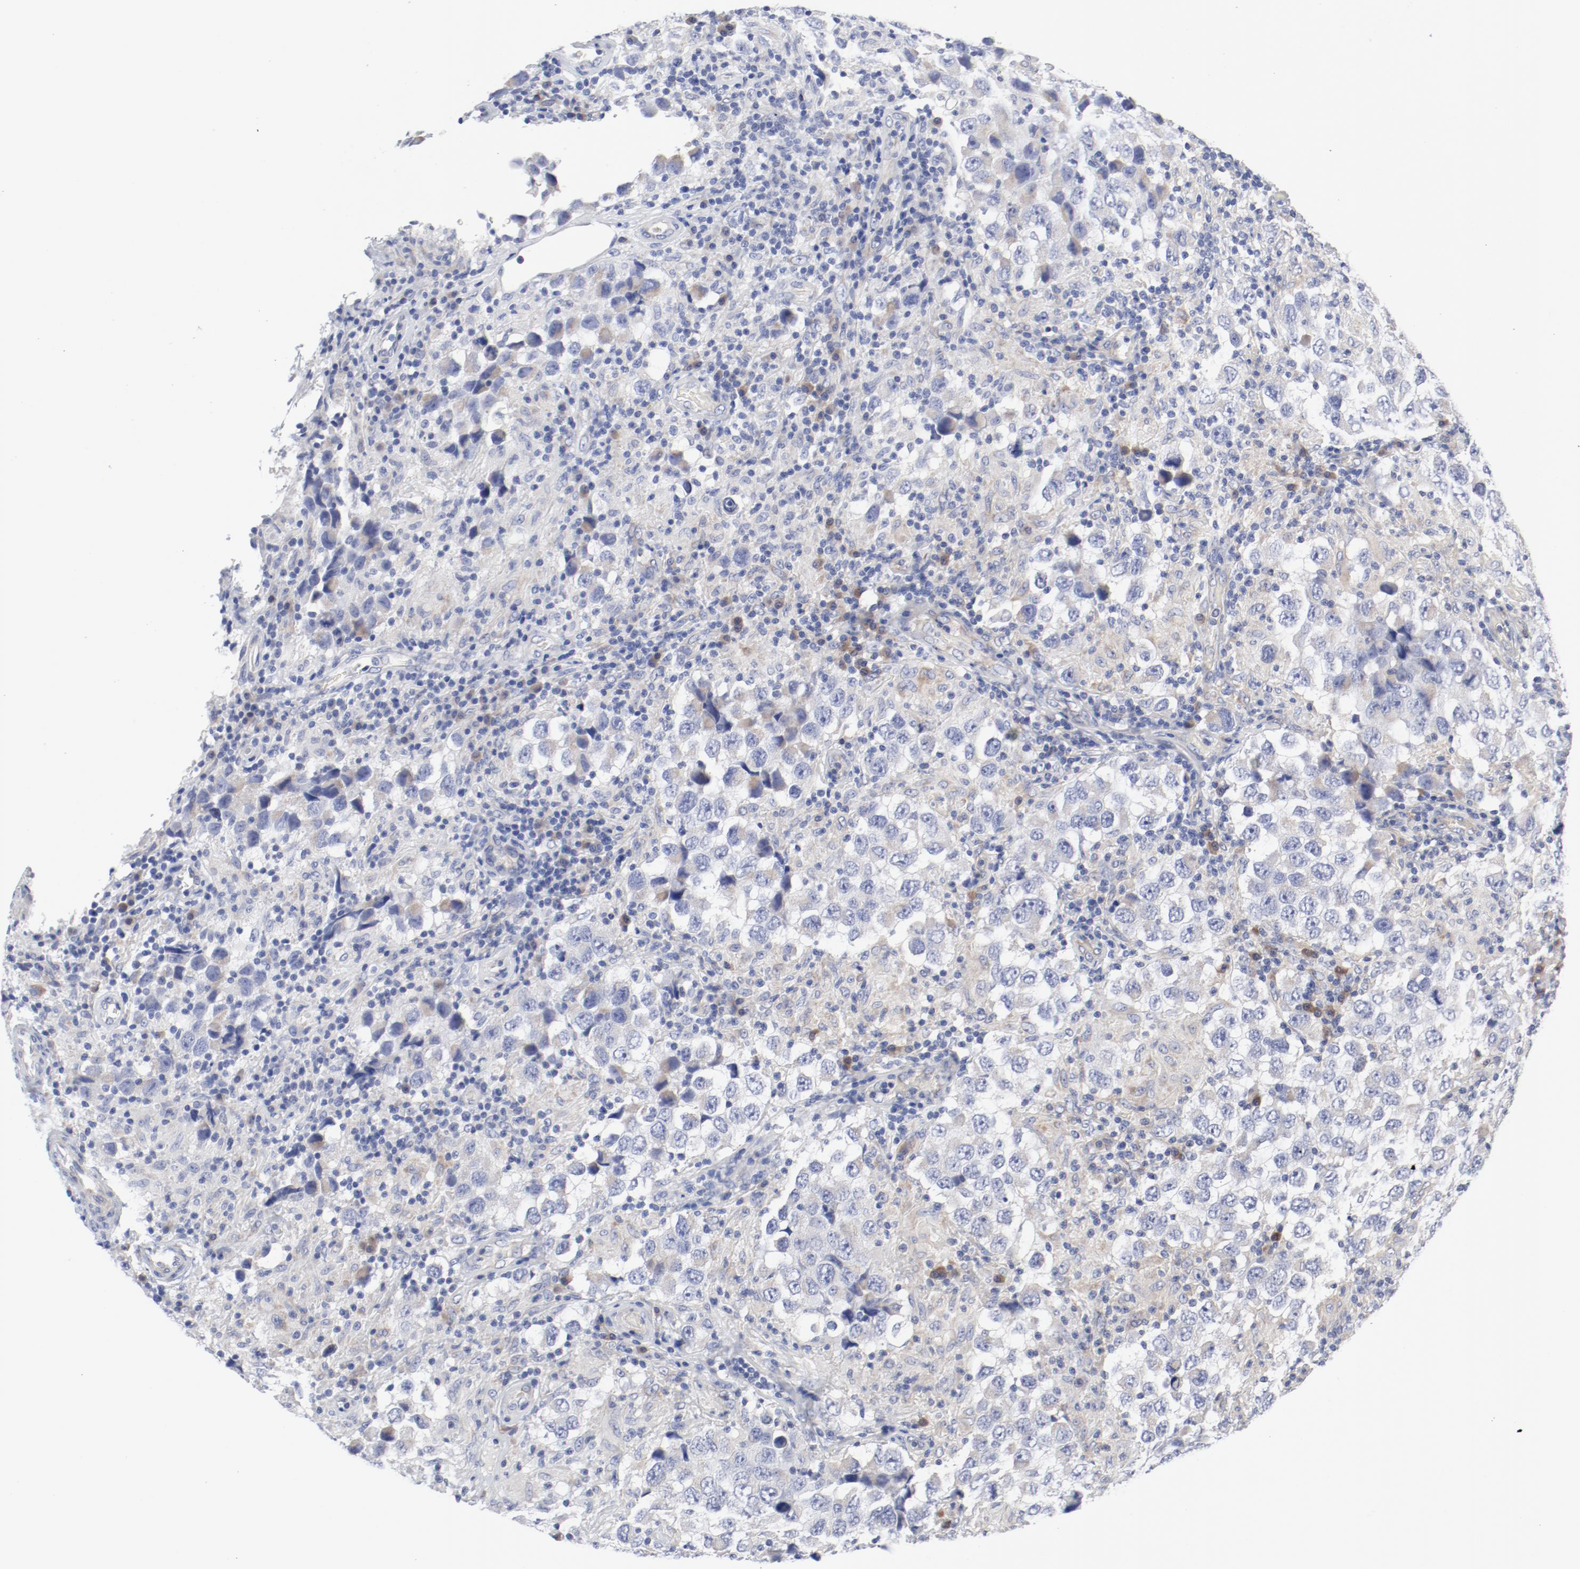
{"staining": {"intensity": "weak", "quantity": "<25%", "location": "cytoplasmic/membranous"}, "tissue": "testis cancer", "cell_type": "Tumor cells", "image_type": "cancer", "snomed": [{"axis": "morphology", "description": "Carcinoma, Embryonal, NOS"}, {"axis": "topography", "description": "Testis"}], "caption": "An image of testis embryonal carcinoma stained for a protein shows no brown staining in tumor cells.", "gene": "BAD", "patient": {"sex": "male", "age": 21}}